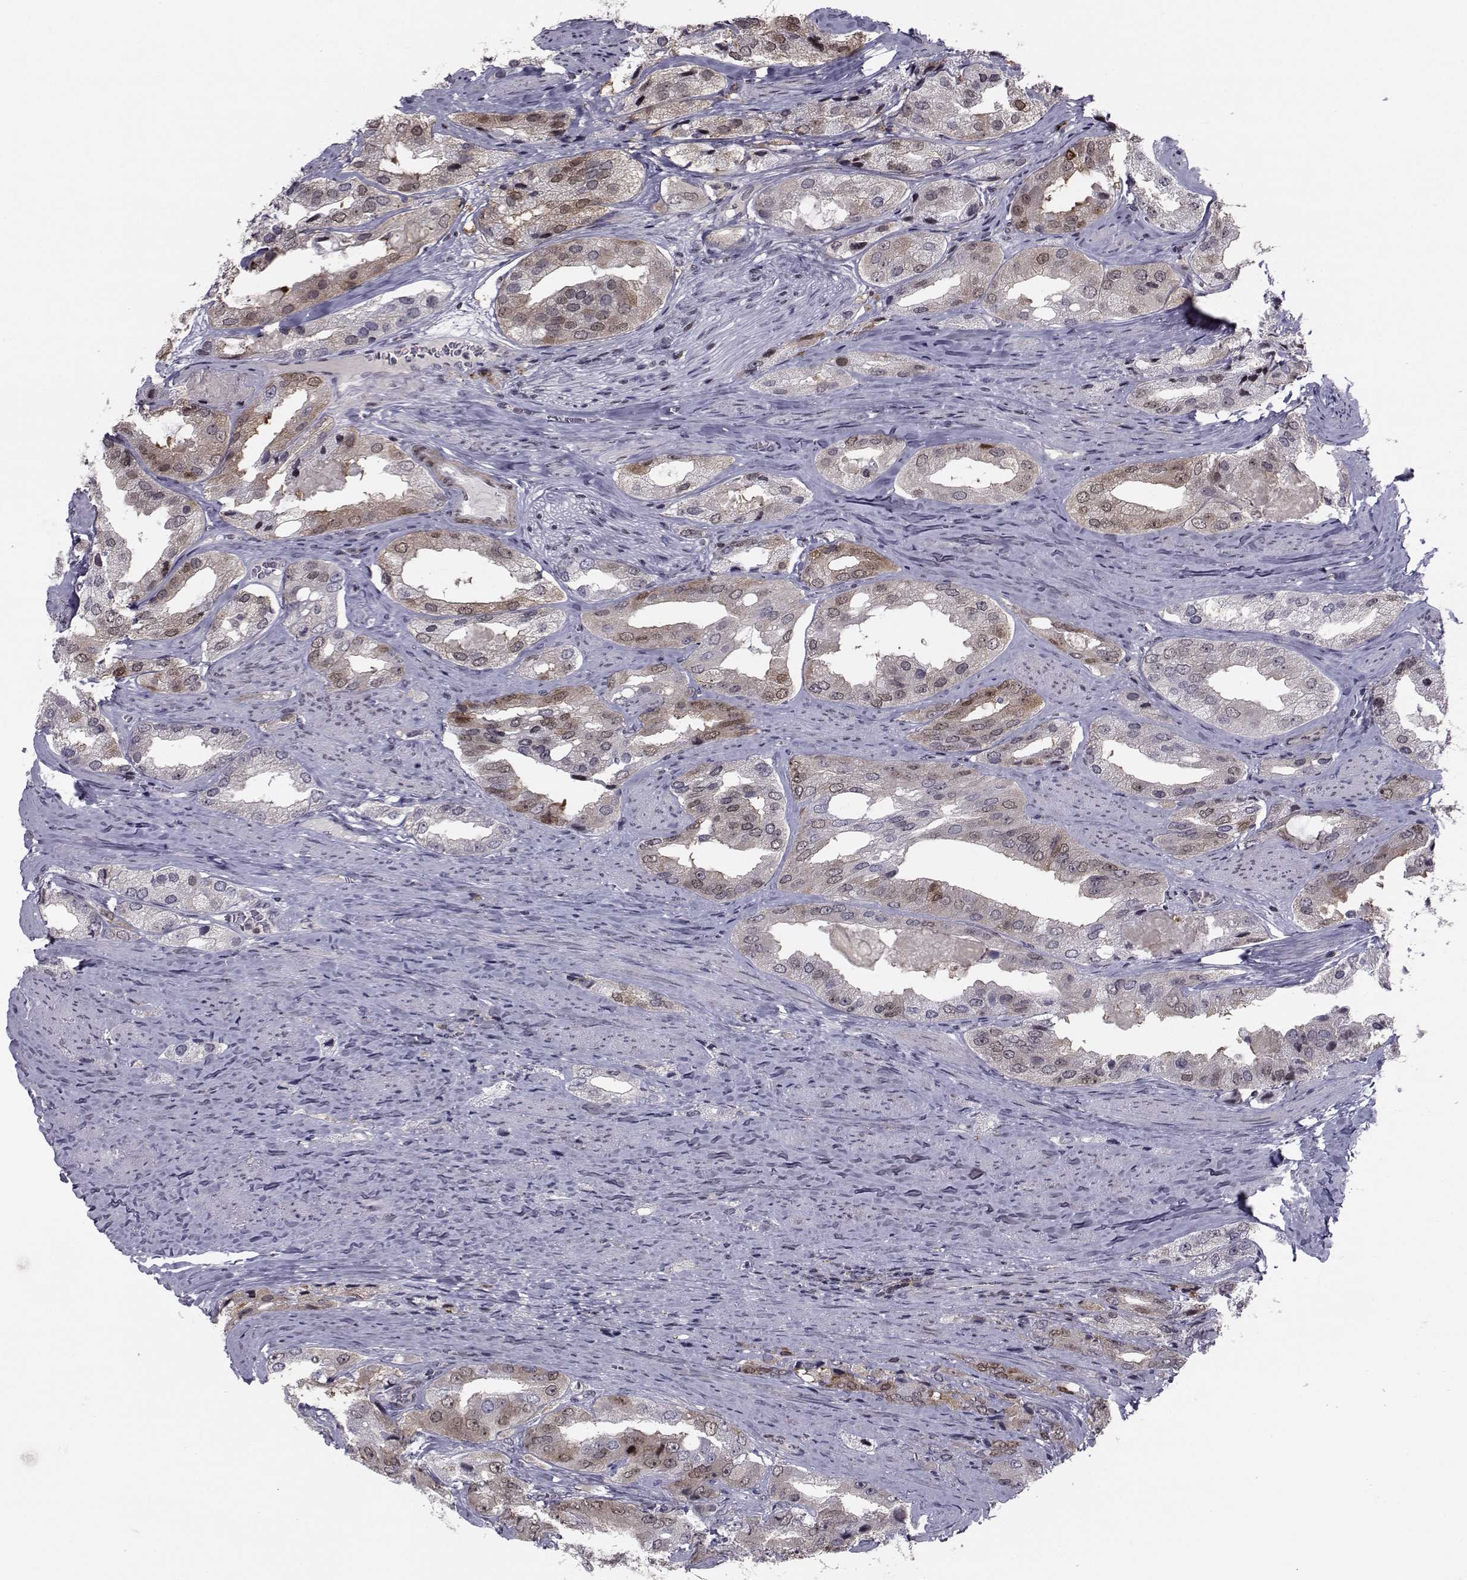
{"staining": {"intensity": "moderate", "quantity": "25%-75%", "location": "cytoplasmic/membranous,nuclear"}, "tissue": "prostate cancer", "cell_type": "Tumor cells", "image_type": "cancer", "snomed": [{"axis": "morphology", "description": "Adenocarcinoma, Low grade"}, {"axis": "topography", "description": "Prostate"}], "caption": "High-power microscopy captured an immunohistochemistry photomicrograph of prostate low-grade adenocarcinoma, revealing moderate cytoplasmic/membranous and nuclear expression in about 25%-75% of tumor cells.", "gene": "PCP4L1", "patient": {"sex": "male", "age": 69}}